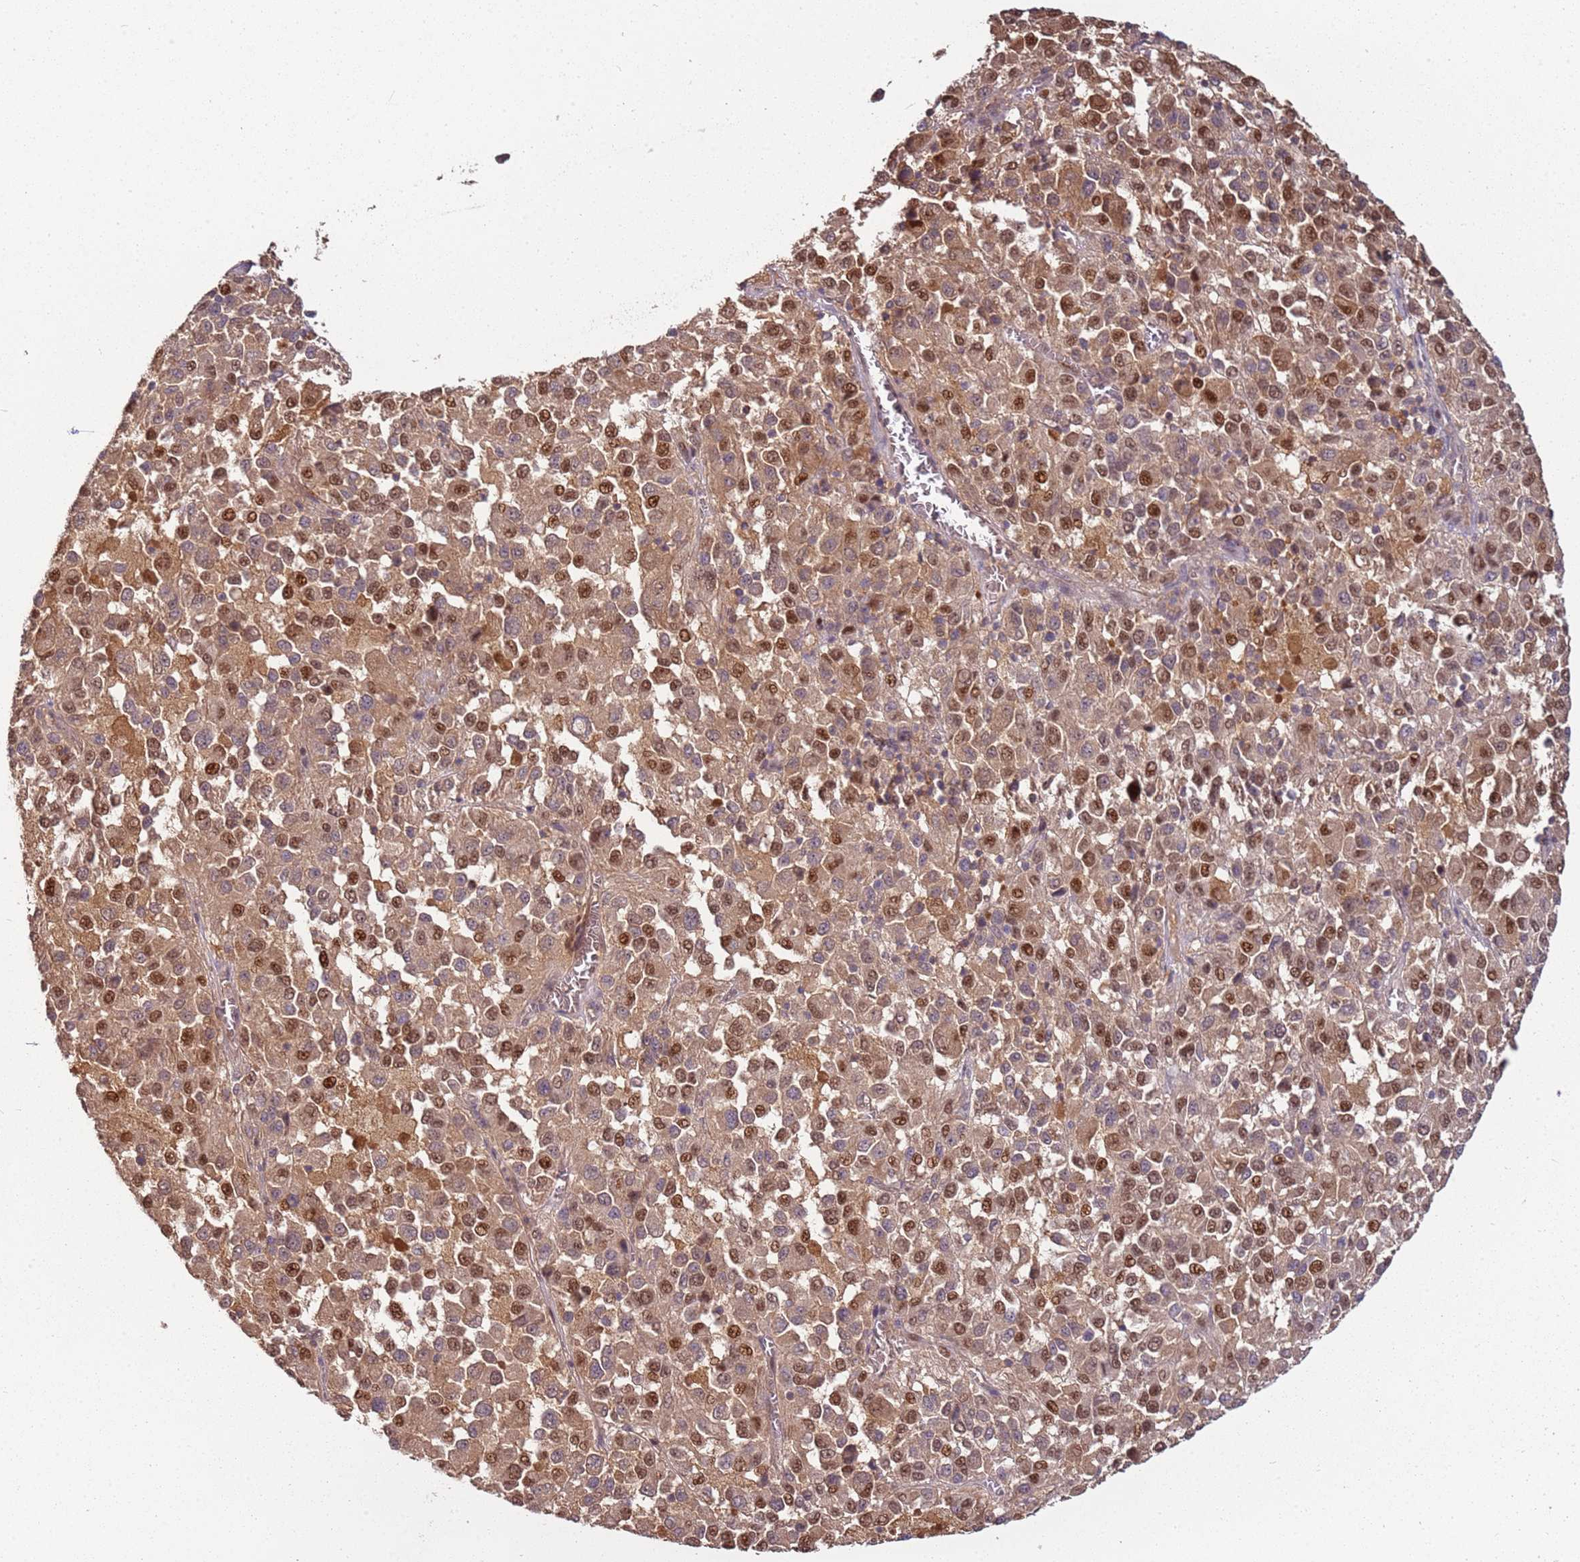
{"staining": {"intensity": "moderate", "quantity": ">75%", "location": "cytoplasmic/membranous,nuclear"}, "tissue": "melanoma", "cell_type": "Tumor cells", "image_type": "cancer", "snomed": [{"axis": "morphology", "description": "Malignant melanoma, Metastatic site"}, {"axis": "topography", "description": "Lung"}], "caption": "This image reveals immunohistochemistry staining of melanoma, with medium moderate cytoplasmic/membranous and nuclear expression in about >75% of tumor cells.", "gene": "GSTO2", "patient": {"sex": "male", "age": 64}}